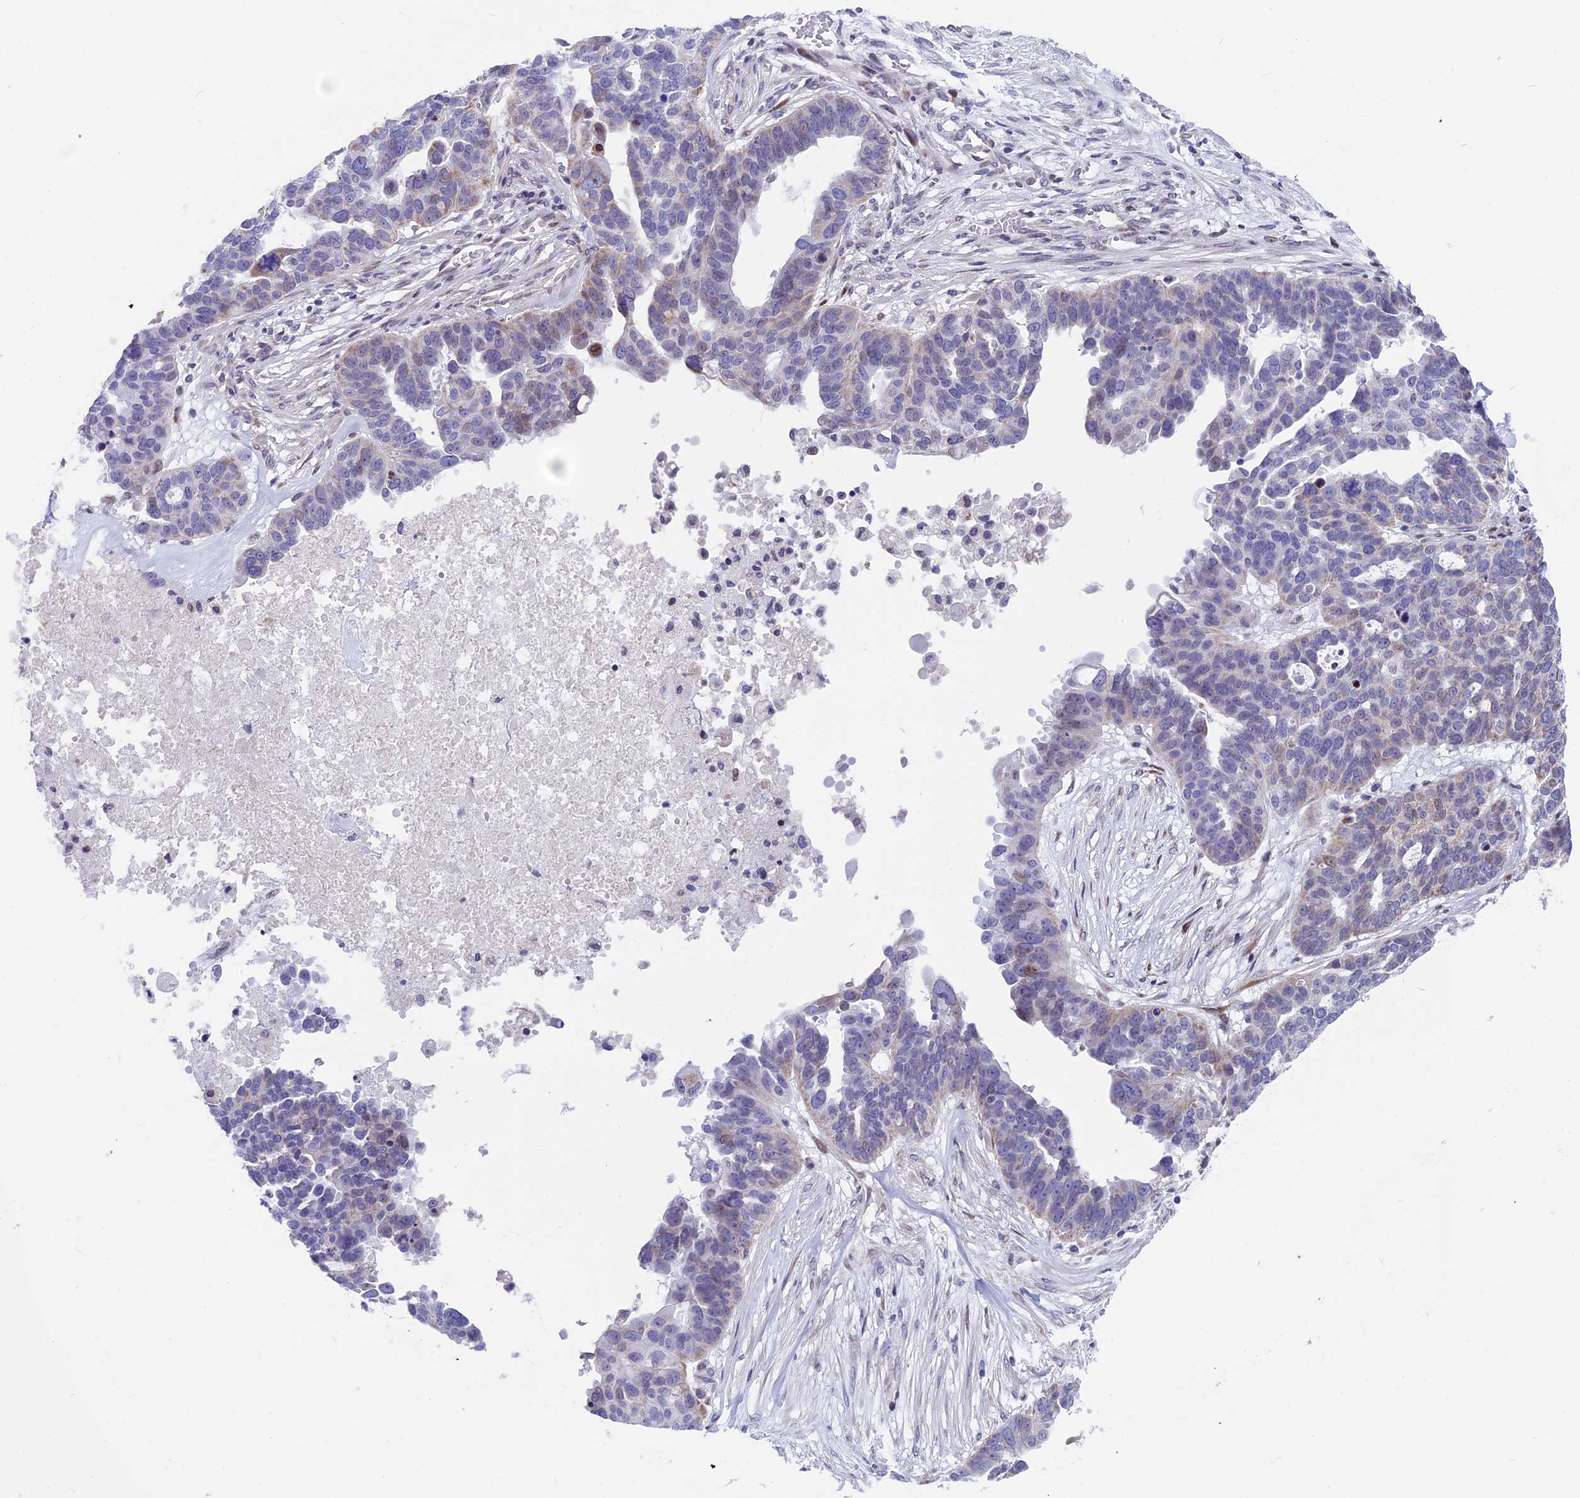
{"staining": {"intensity": "weak", "quantity": "<25%", "location": "cytoplasmic/membranous"}, "tissue": "ovarian cancer", "cell_type": "Tumor cells", "image_type": "cancer", "snomed": [{"axis": "morphology", "description": "Cystadenocarcinoma, serous, NOS"}, {"axis": "topography", "description": "Ovary"}], "caption": "This is an immunohistochemistry micrograph of human ovarian cancer (serous cystadenocarcinoma). There is no staining in tumor cells.", "gene": "PTCHD4", "patient": {"sex": "female", "age": 59}}